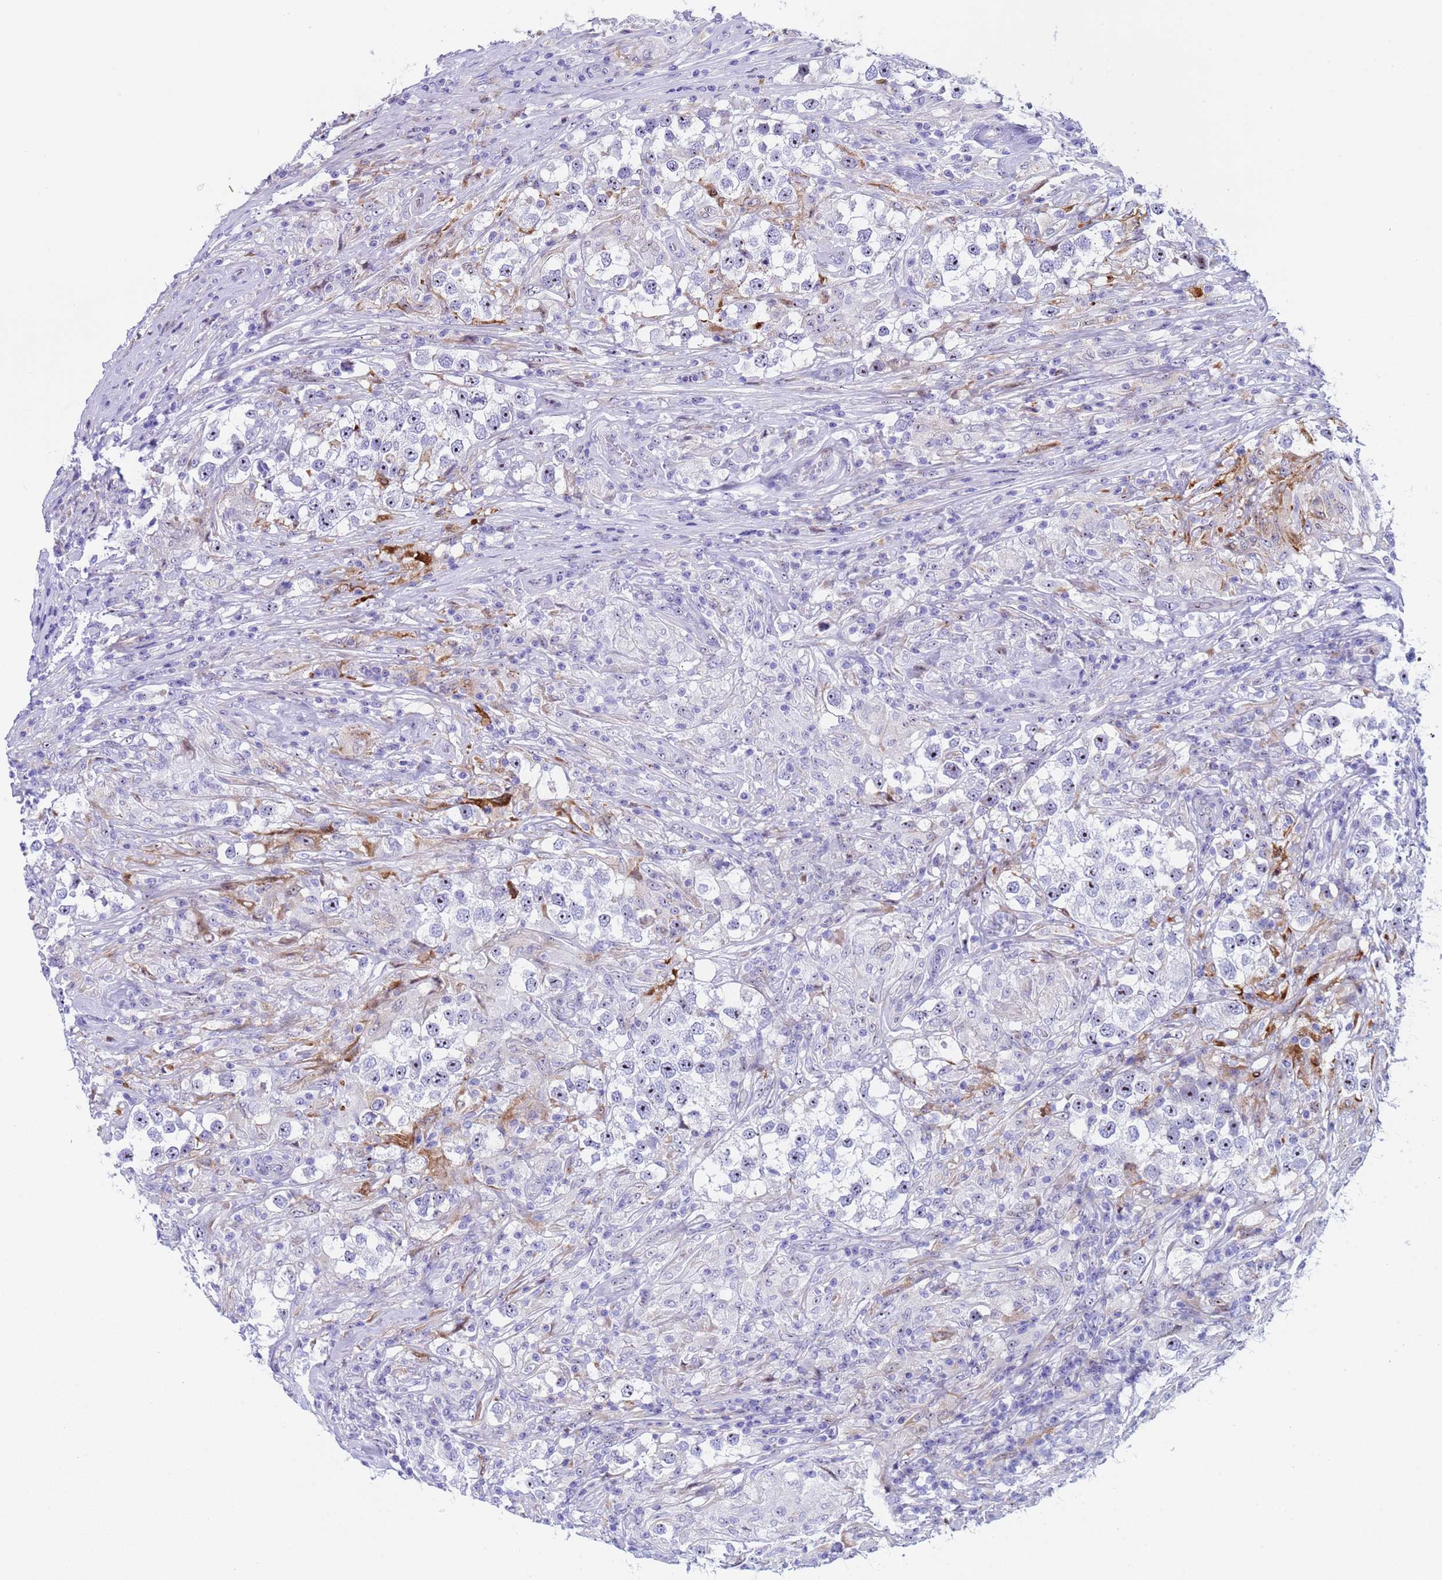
{"staining": {"intensity": "moderate", "quantity": "<25%", "location": "nuclear"}, "tissue": "testis cancer", "cell_type": "Tumor cells", "image_type": "cancer", "snomed": [{"axis": "morphology", "description": "Seminoma, NOS"}, {"axis": "topography", "description": "Testis"}], "caption": "Immunohistochemistry (IHC) of human testis cancer (seminoma) displays low levels of moderate nuclear expression in about <25% of tumor cells. The staining was performed using DAB (3,3'-diaminobenzidine) to visualize the protein expression in brown, while the nuclei were stained in blue with hematoxylin (Magnification: 20x).", "gene": "POP5", "patient": {"sex": "male", "age": 46}}